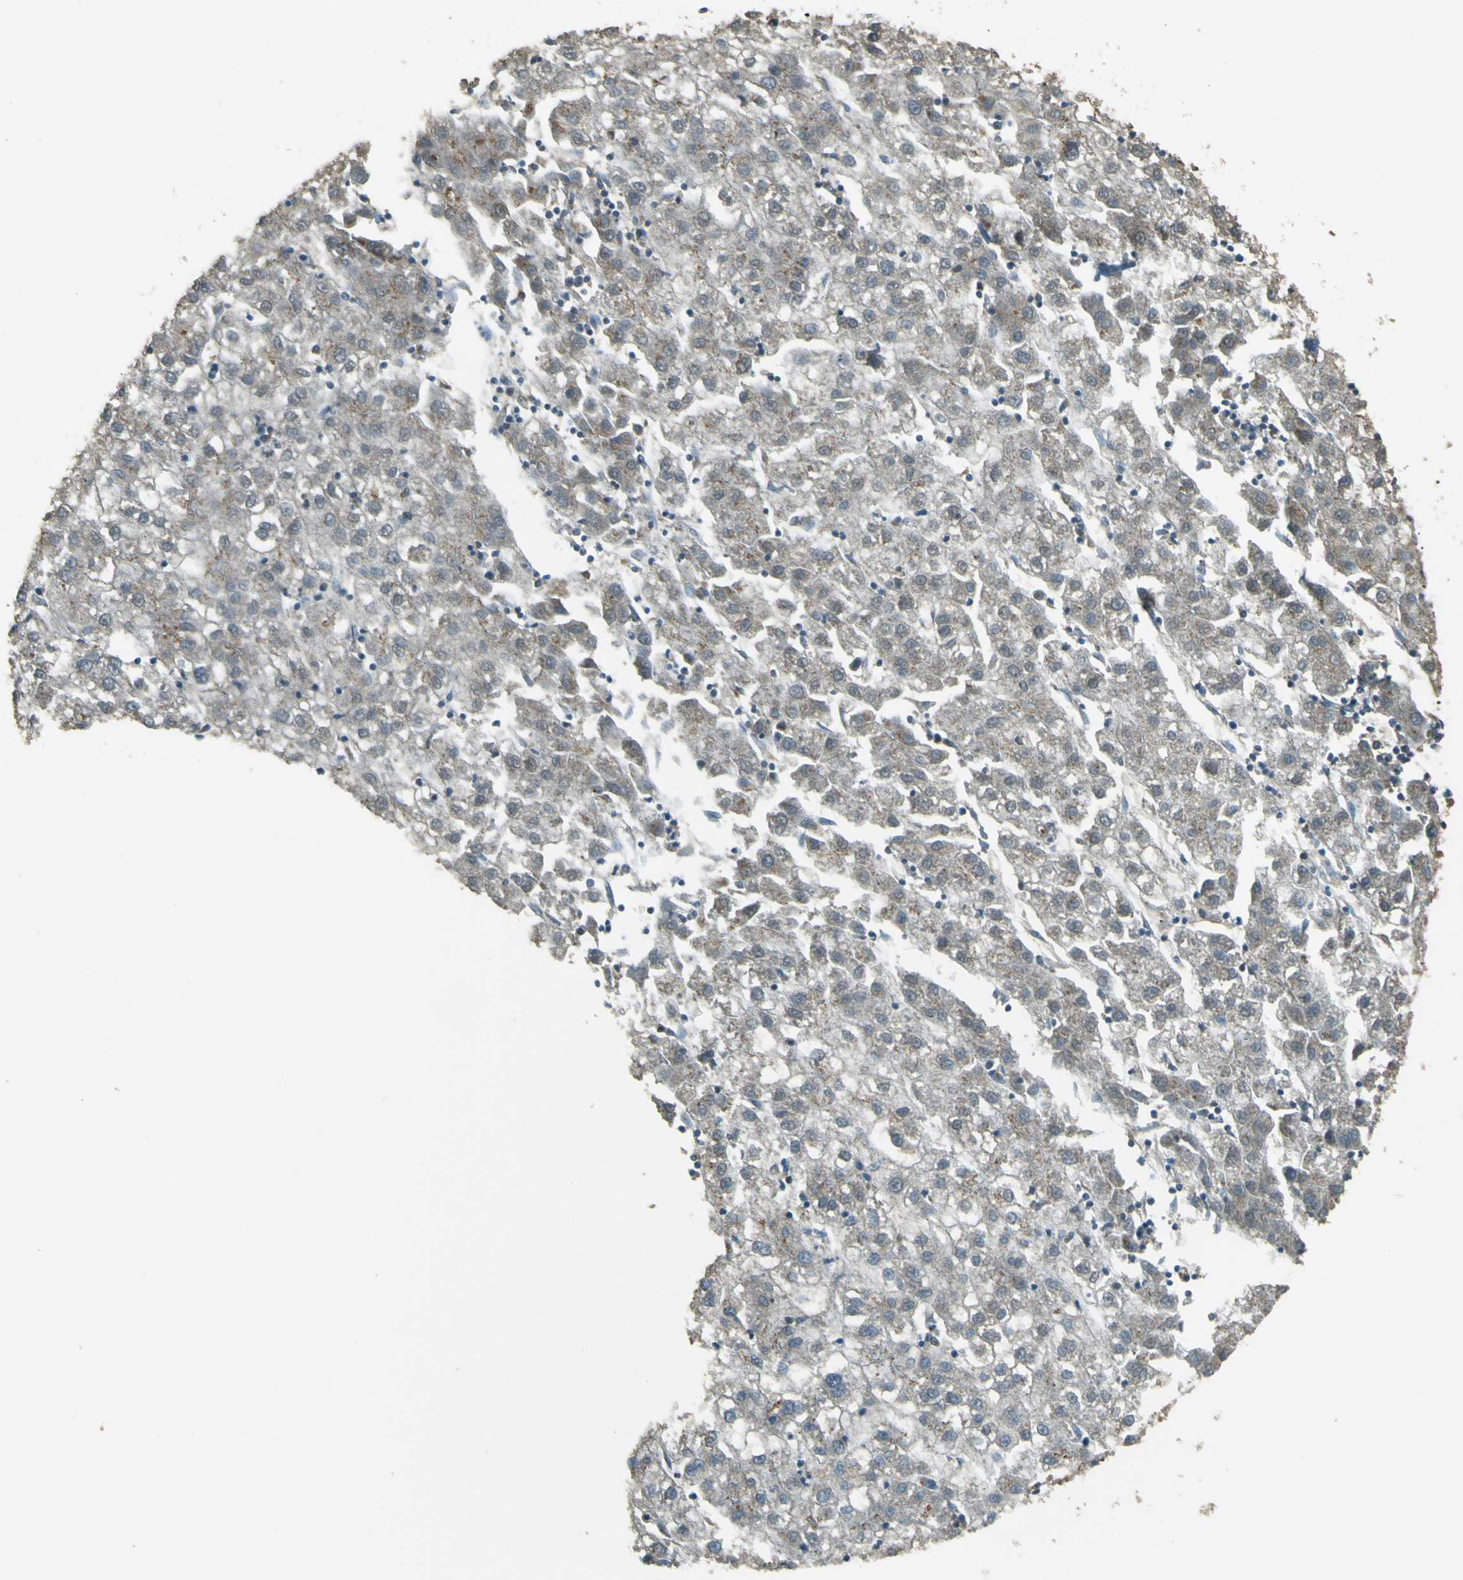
{"staining": {"intensity": "weak", "quantity": "25%-75%", "location": "cytoplasmic/membranous"}, "tissue": "liver cancer", "cell_type": "Tumor cells", "image_type": "cancer", "snomed": [{"axis": "morphology", "description": "Carcinoma, Hepatocellular, NOS"}, {"axis": "topography", "description": "Liver"}], "caption": "Liver hepatocellular carcinoma stained with a protein marker displays weak staining in tumor cells.", "gene": "GOLGA1", "patient": {"sex": "male", "age": 72}}